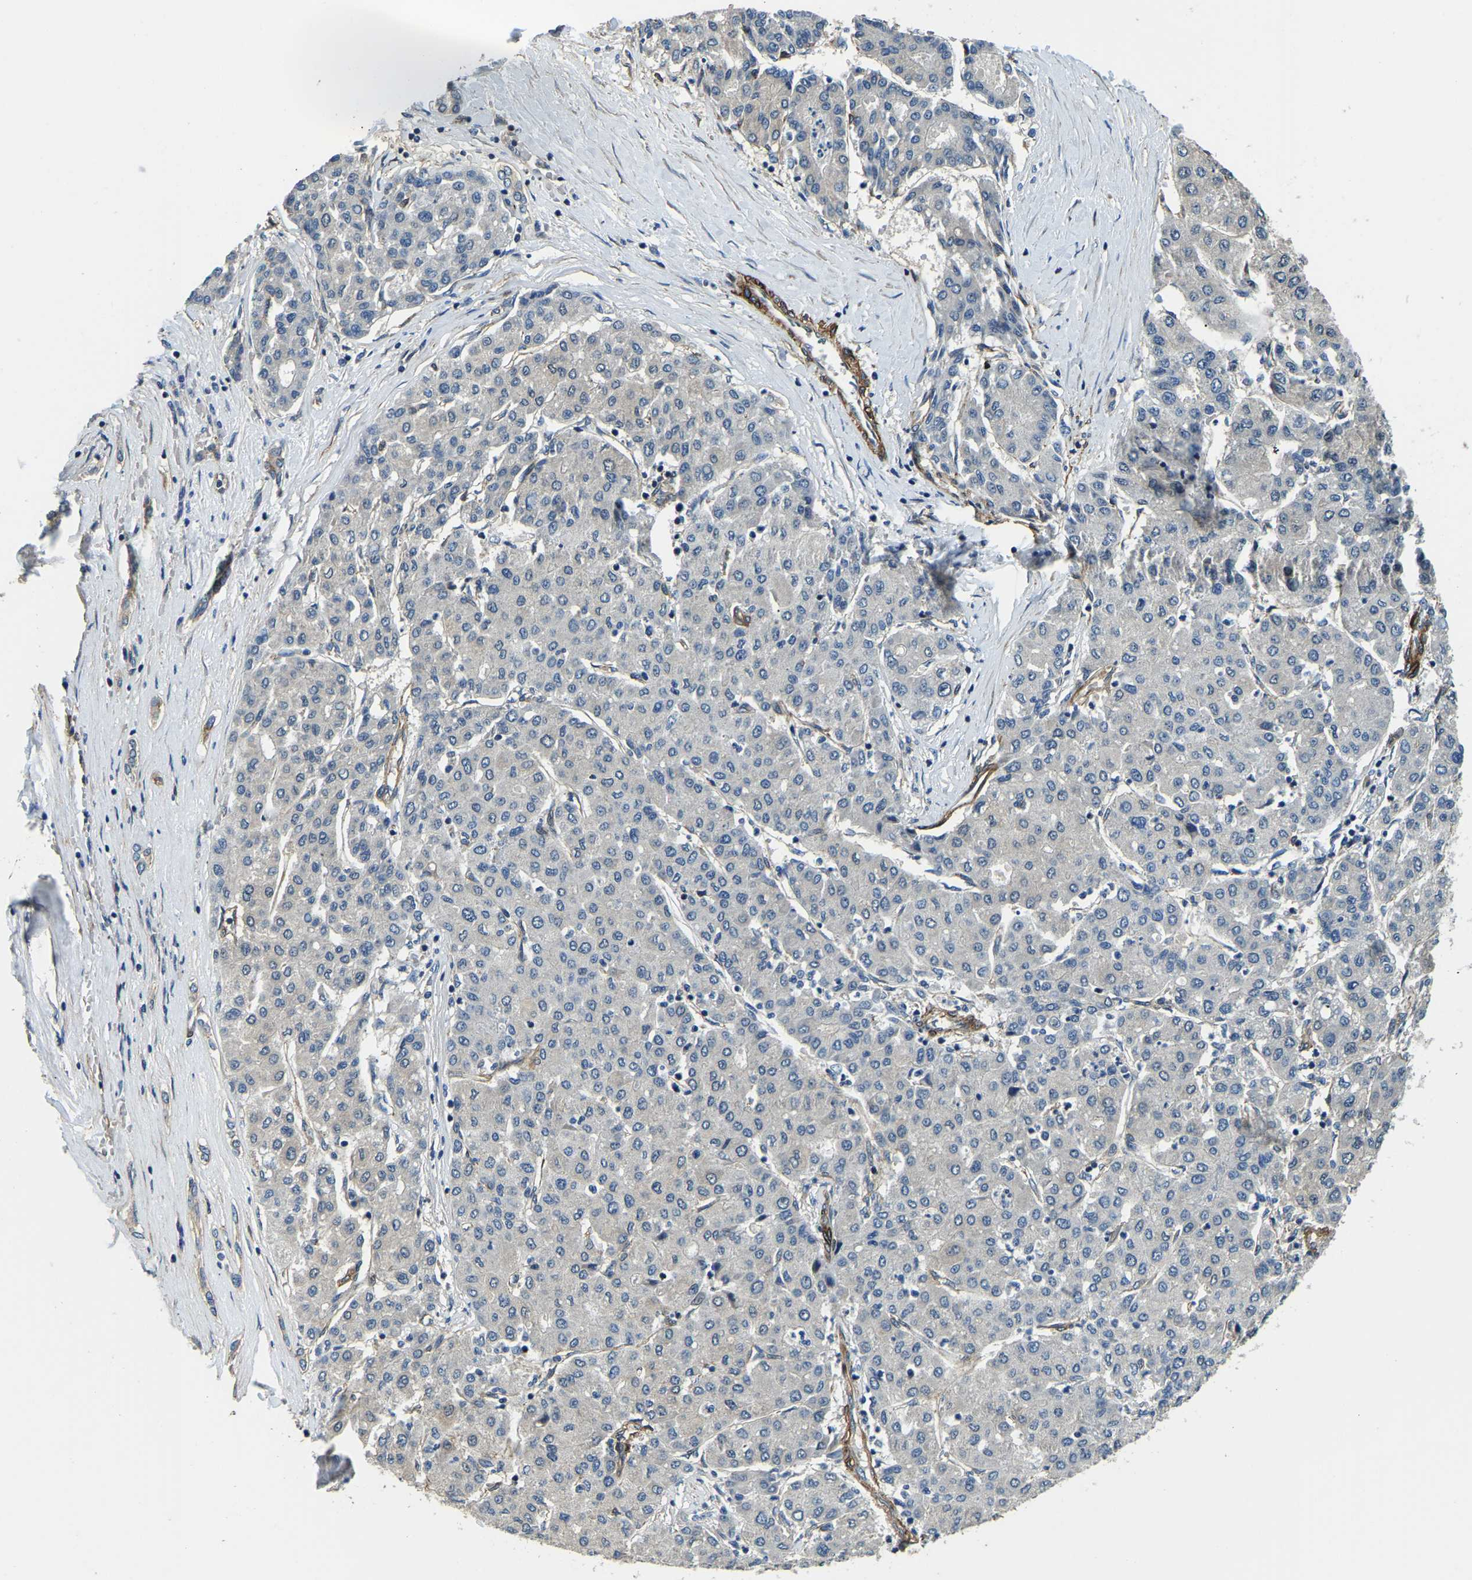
{"staining": {"intensity": "negative", "quantity": "none", "location": "none"}, "tissue": "liver cancer", "cell_type": "Tumor cells", "image_type": "cancer", "snomed": [{"axis": "morphology", "description": "Carcinoma, Hepatocellular, NOS"}, {"axis": "topography", "description": "Liver"}], "caption": "This histopathology image is of liver cancer (hepatocellular carcinoma) stained with immunohistochemistry to label a protein in brown with the nuclei are counter-stained blue. There is no staining in tumor cells.", "gene": "RNF39", "patient": {"sex": "male", "age": 65}}